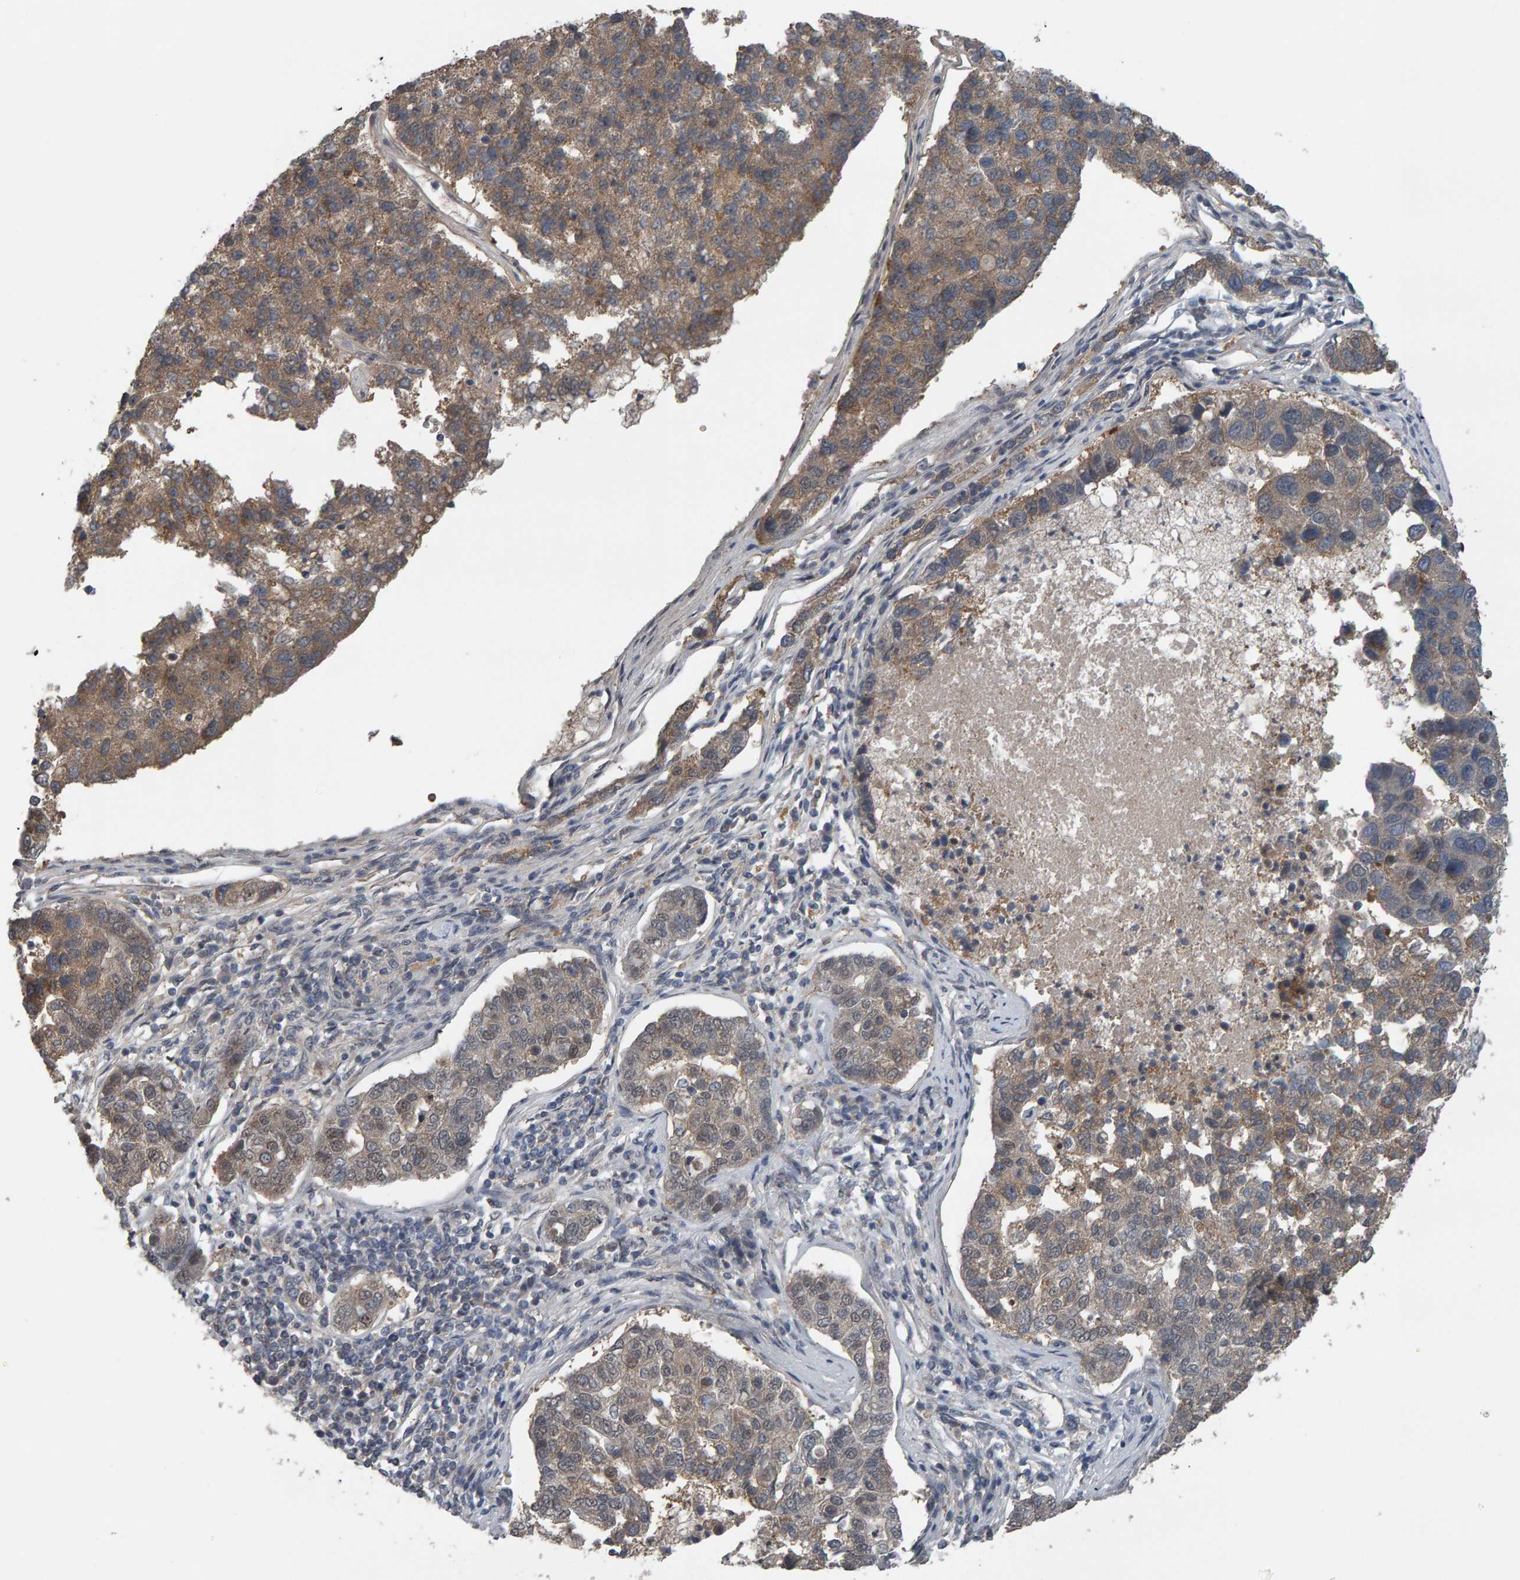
{"staining": {"intensity": "weak", "quantity": "25%-75%", "location": "cytoplasmic/membranous"}, "tissue": "pancreatic cancer", "cell_type": "Tumor cells", "image_type": "cancer", "snomed": [{"axis": "morphology", "description": "Adenocarcinoma, NOS"}, {"axis": "topography", "description": "Pancreas"}], "caption": "Immunohistochemistry (IHC) of adenocarcinoma (pancreatic) exhibits low levels of weak cytoplasmic/membranous positivity in approximately 25%-75% of tumor cells.", "gene": "COASY", "patient": {"sex": "female", "age": 61}}